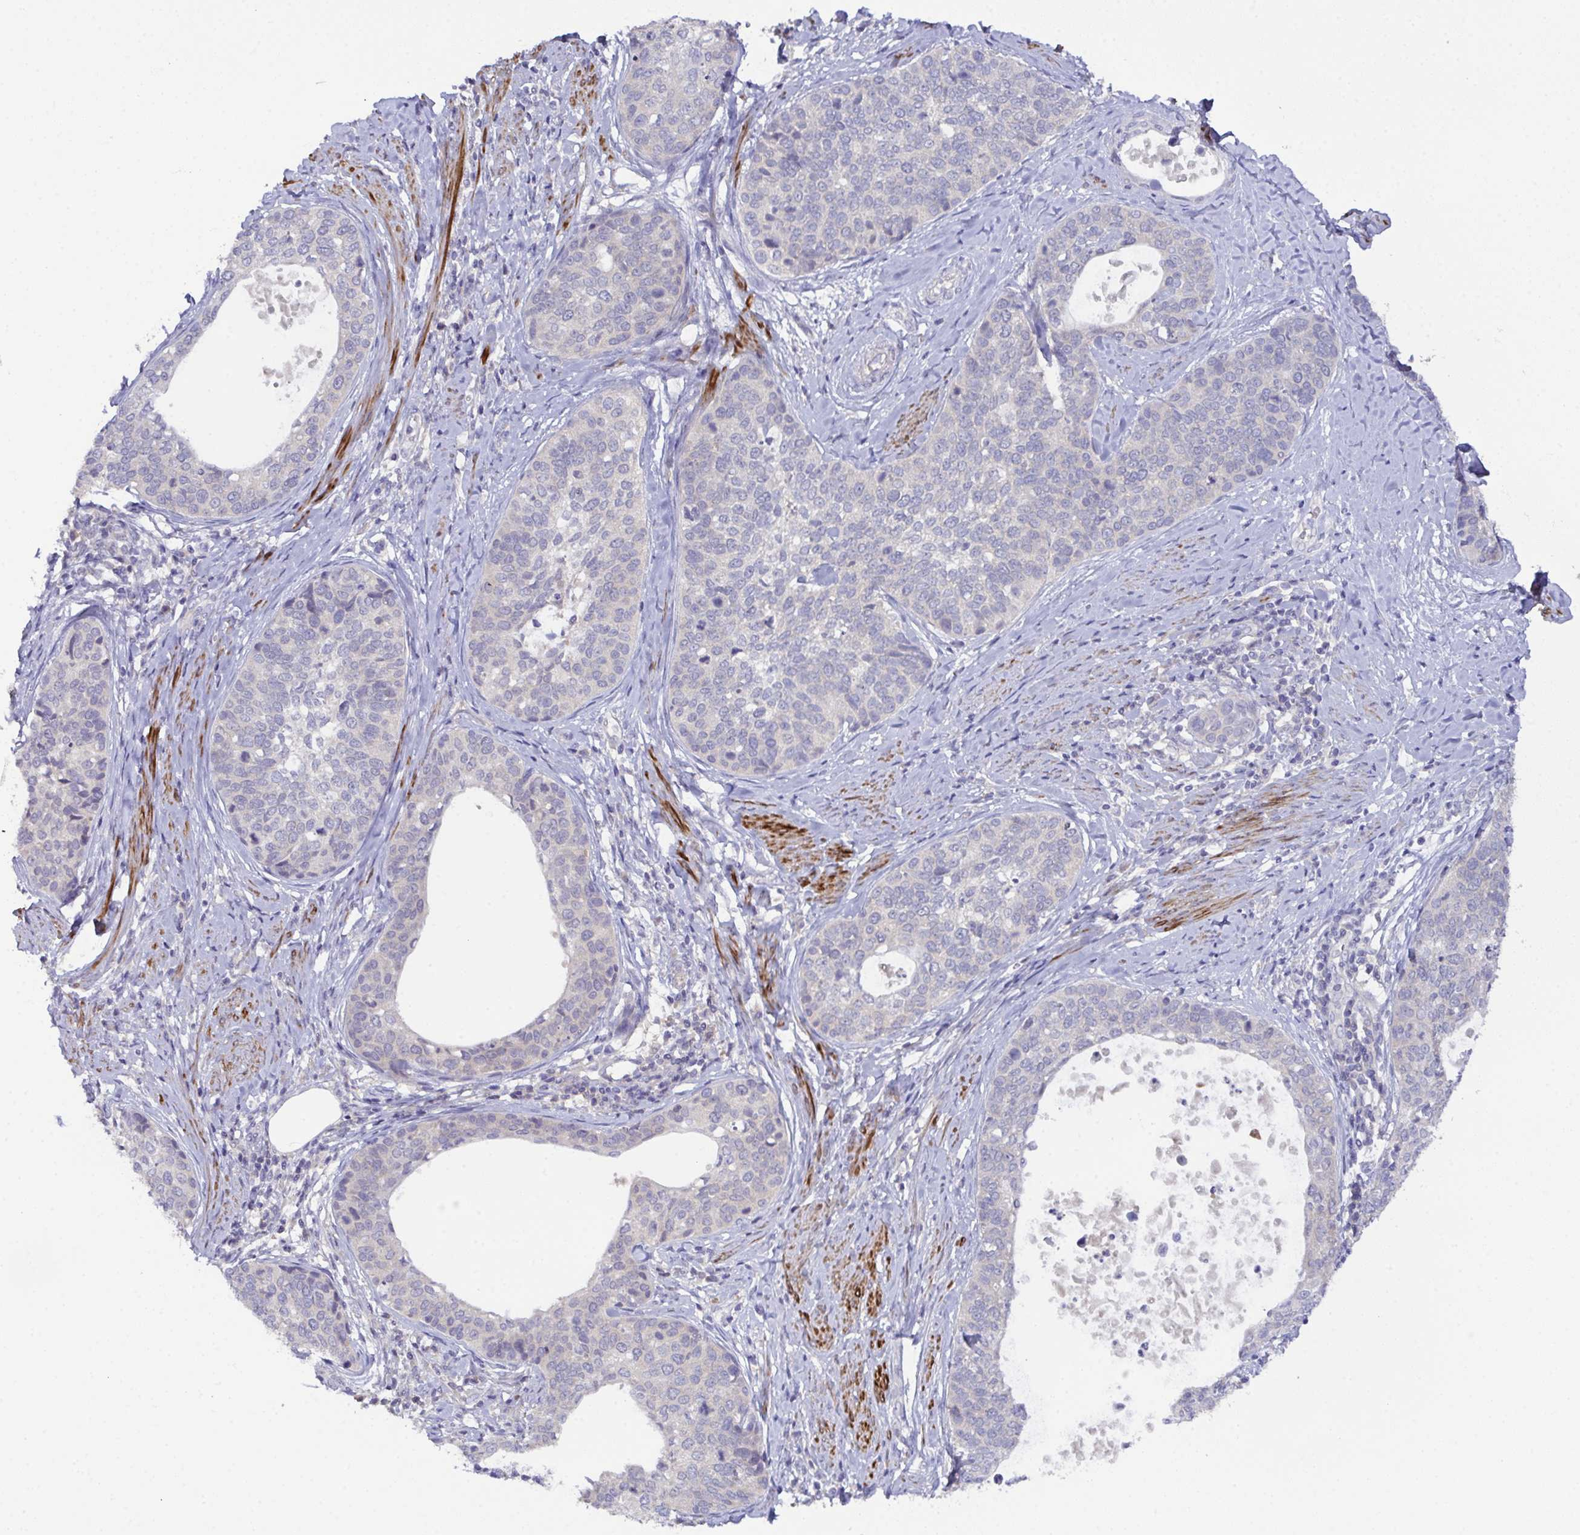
{"staining": {"intensity": "negative", "quantity": "none", "location": "none"}, "tissue": "cervical cancer", "cell_type": "Tumor cells", "image_type": "cancer", "snomed": [{"axis": "morphology", "description": "Squamous cell carcinoma, NOS"}, {"axis": "topography", "description": "Cervix"}], "caption": "Squamous cell carcinoma (cervical) was stained to show a protein in brown. There is no significant expression in tumor cells.", "gene": "CFAP97D1", "patient": {"sex": "female", "age": 69}}